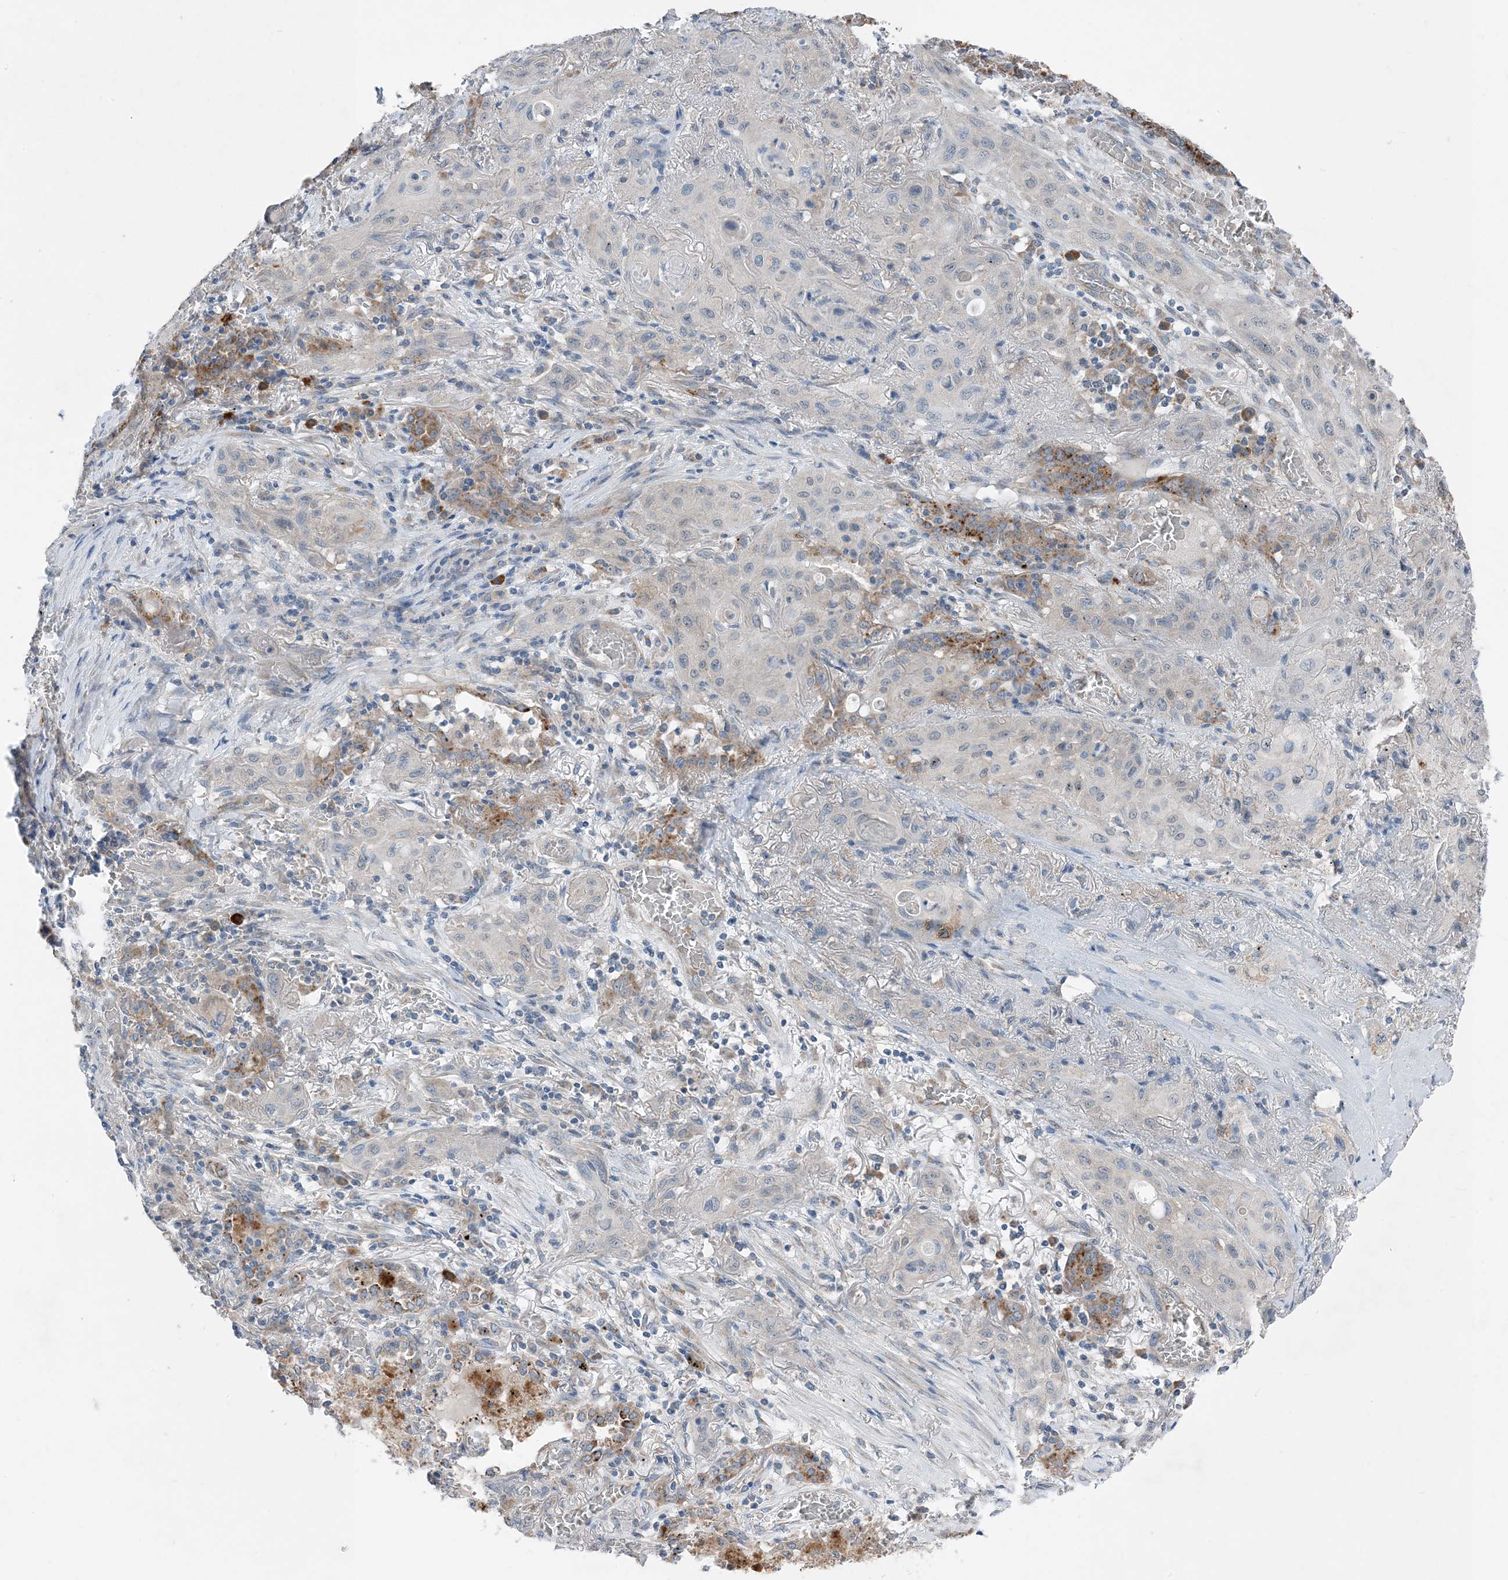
{"staining": {"intensity": "negative", "quantity": "none", "location": "none"}, "tissue": "lung cancer", "cell_type": "Tumor cells", "image_type": "cancer", "snomed": [{"axis": "morphology", "description": "Squamous cell carcinoma, NOS"}, {"axis": "topography", "description": "Lung"}], "caption": "The immunohistochemistry (IHC) photomicrograph has no significant positivity in tumor cells of lung cancer tissue.", "gene": "DHX30", "patient": {"sex": "female", "age": 47}}